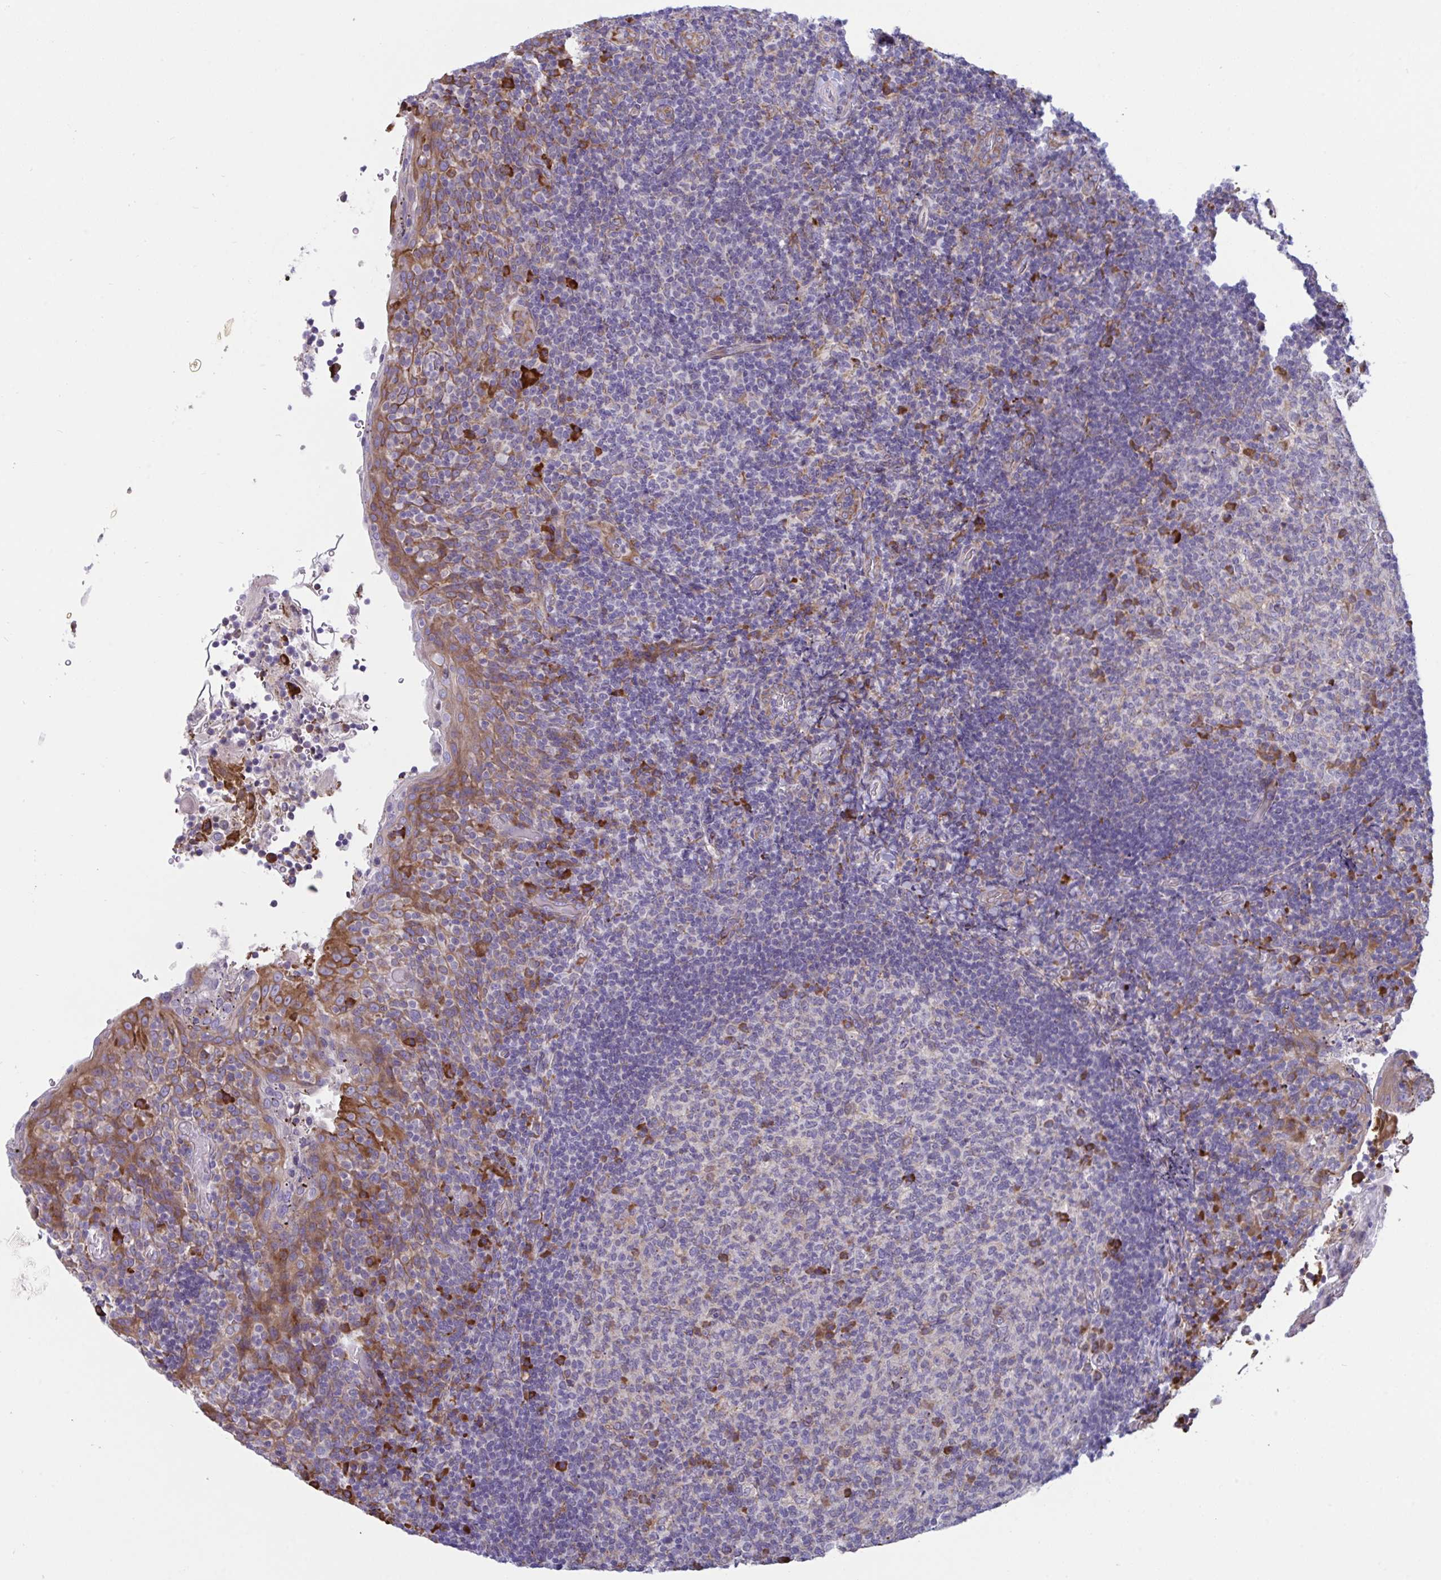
{"staining": {"intensity": "strong", "quantity": "<25%", "location": "cytoplasmic/membranous"}, "tissue": "tonsil", "cell_type": "Germinal center cells", "image_type": "normal", "snomed": [{"axis": "morphology", "description": "Normal tissue, NOS"}, {"axis": "topography", "description": "Tonsil"}], "caption": "Germinal center cells display strong cytoplasmic/membranous staining in about <25% of cells in normal tonsil.", "gene": "MYMK", "patient": {"sex": "female", "age": 10}}